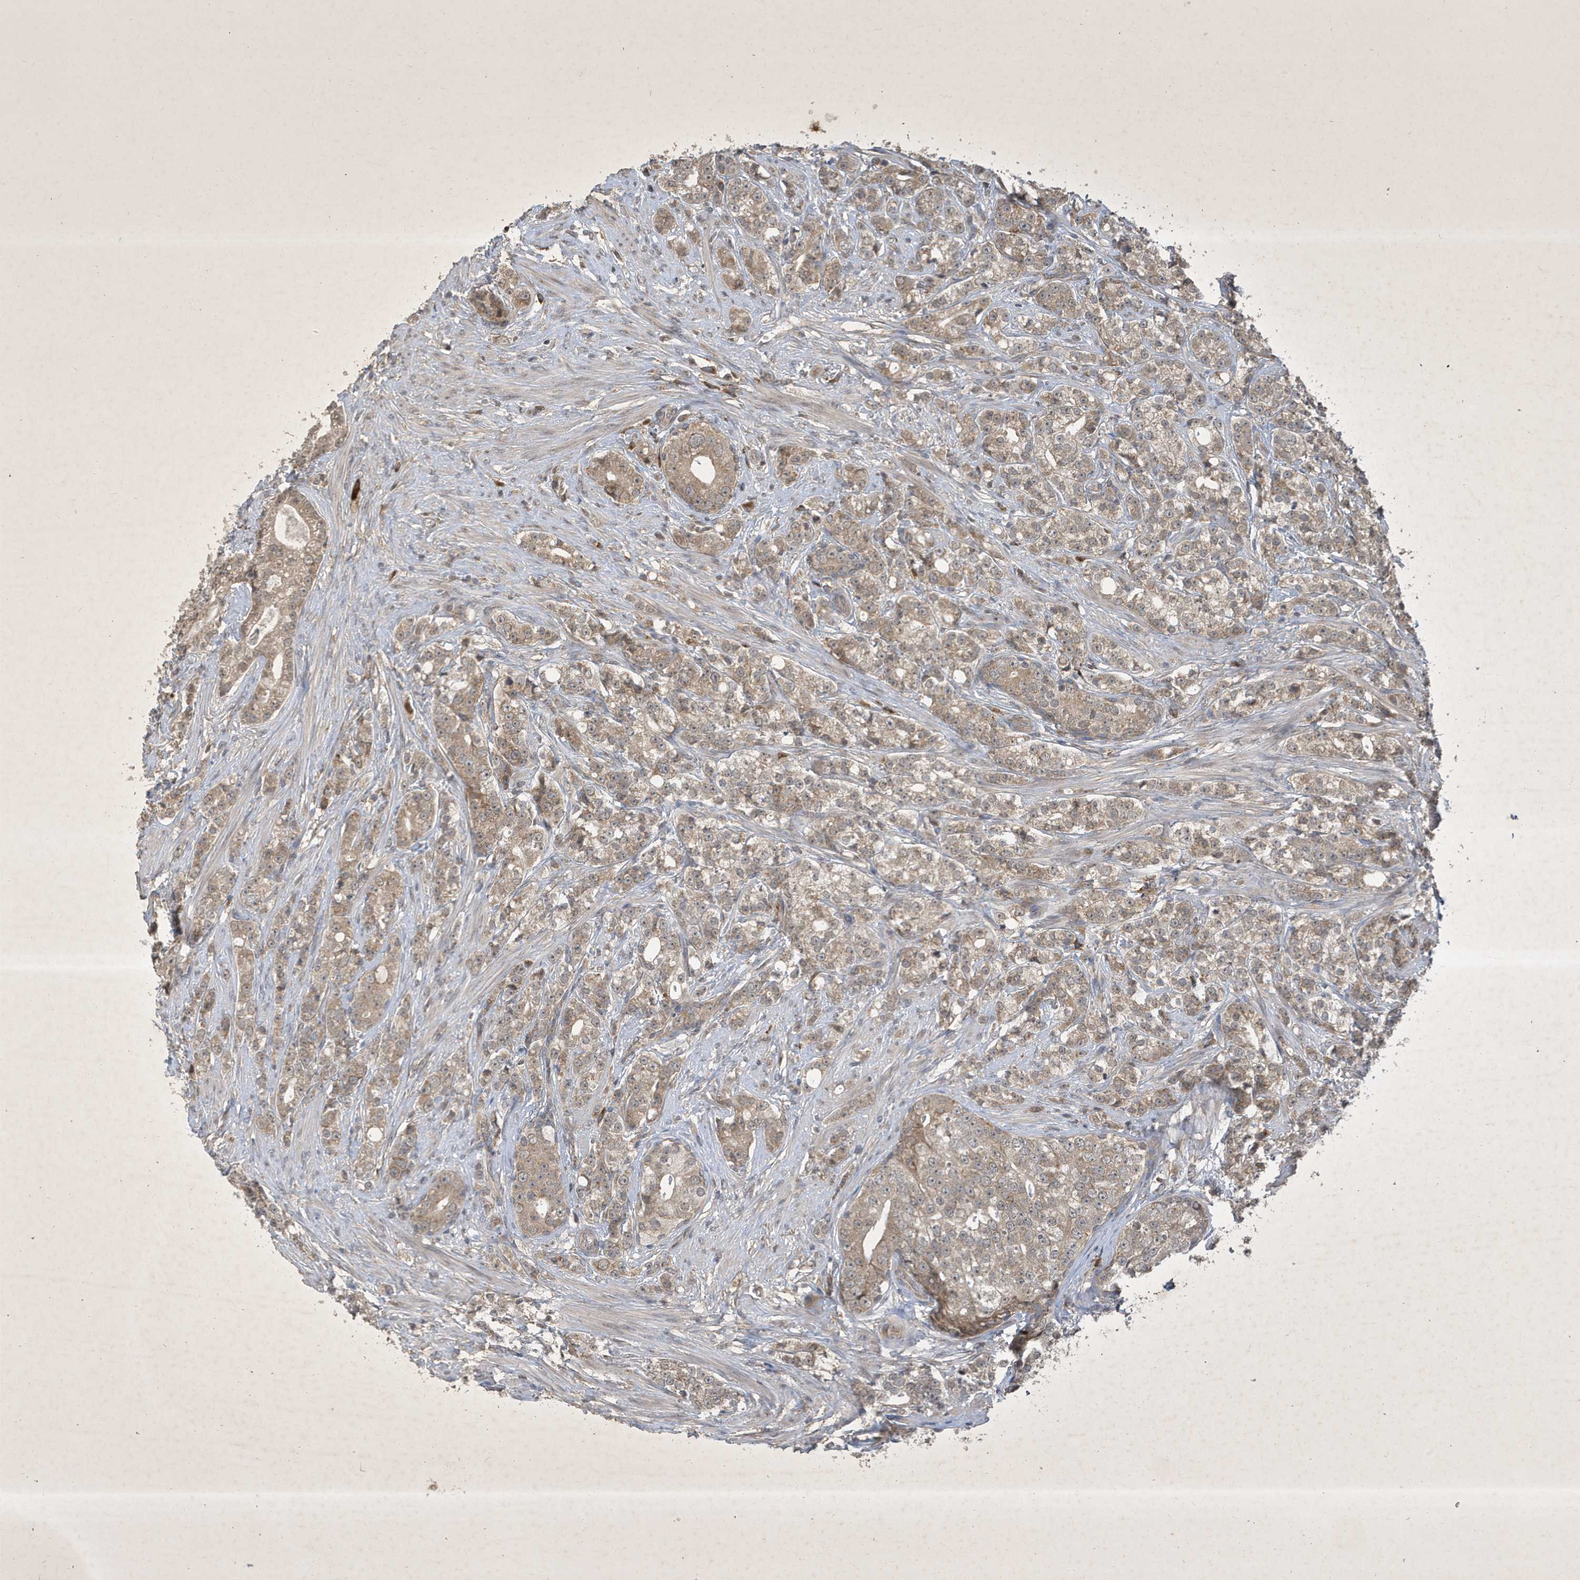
{"staining": {"intensity": "weak", "quantity": "25%-75%", "location": "cytoplasmic/membranous"}, "tissue": "prostate cancer", "cell_type": "Tumor cells", "image_type": "cancer", "snomed": [{"axis": "morphology", "description": "Adenocarcinoma, High grade"}, {"axis": "topography", "description": "Prostate"}], "caption": "Immunohistochemical staining of human adenocarcinoma (high-grade) (prostate) displays low levels of weak cytoplasmic/membranous positivity in about 25%-75% of tumor cells.", "gene": "STX10", "patient": {"sex": "male", "age": 69}}